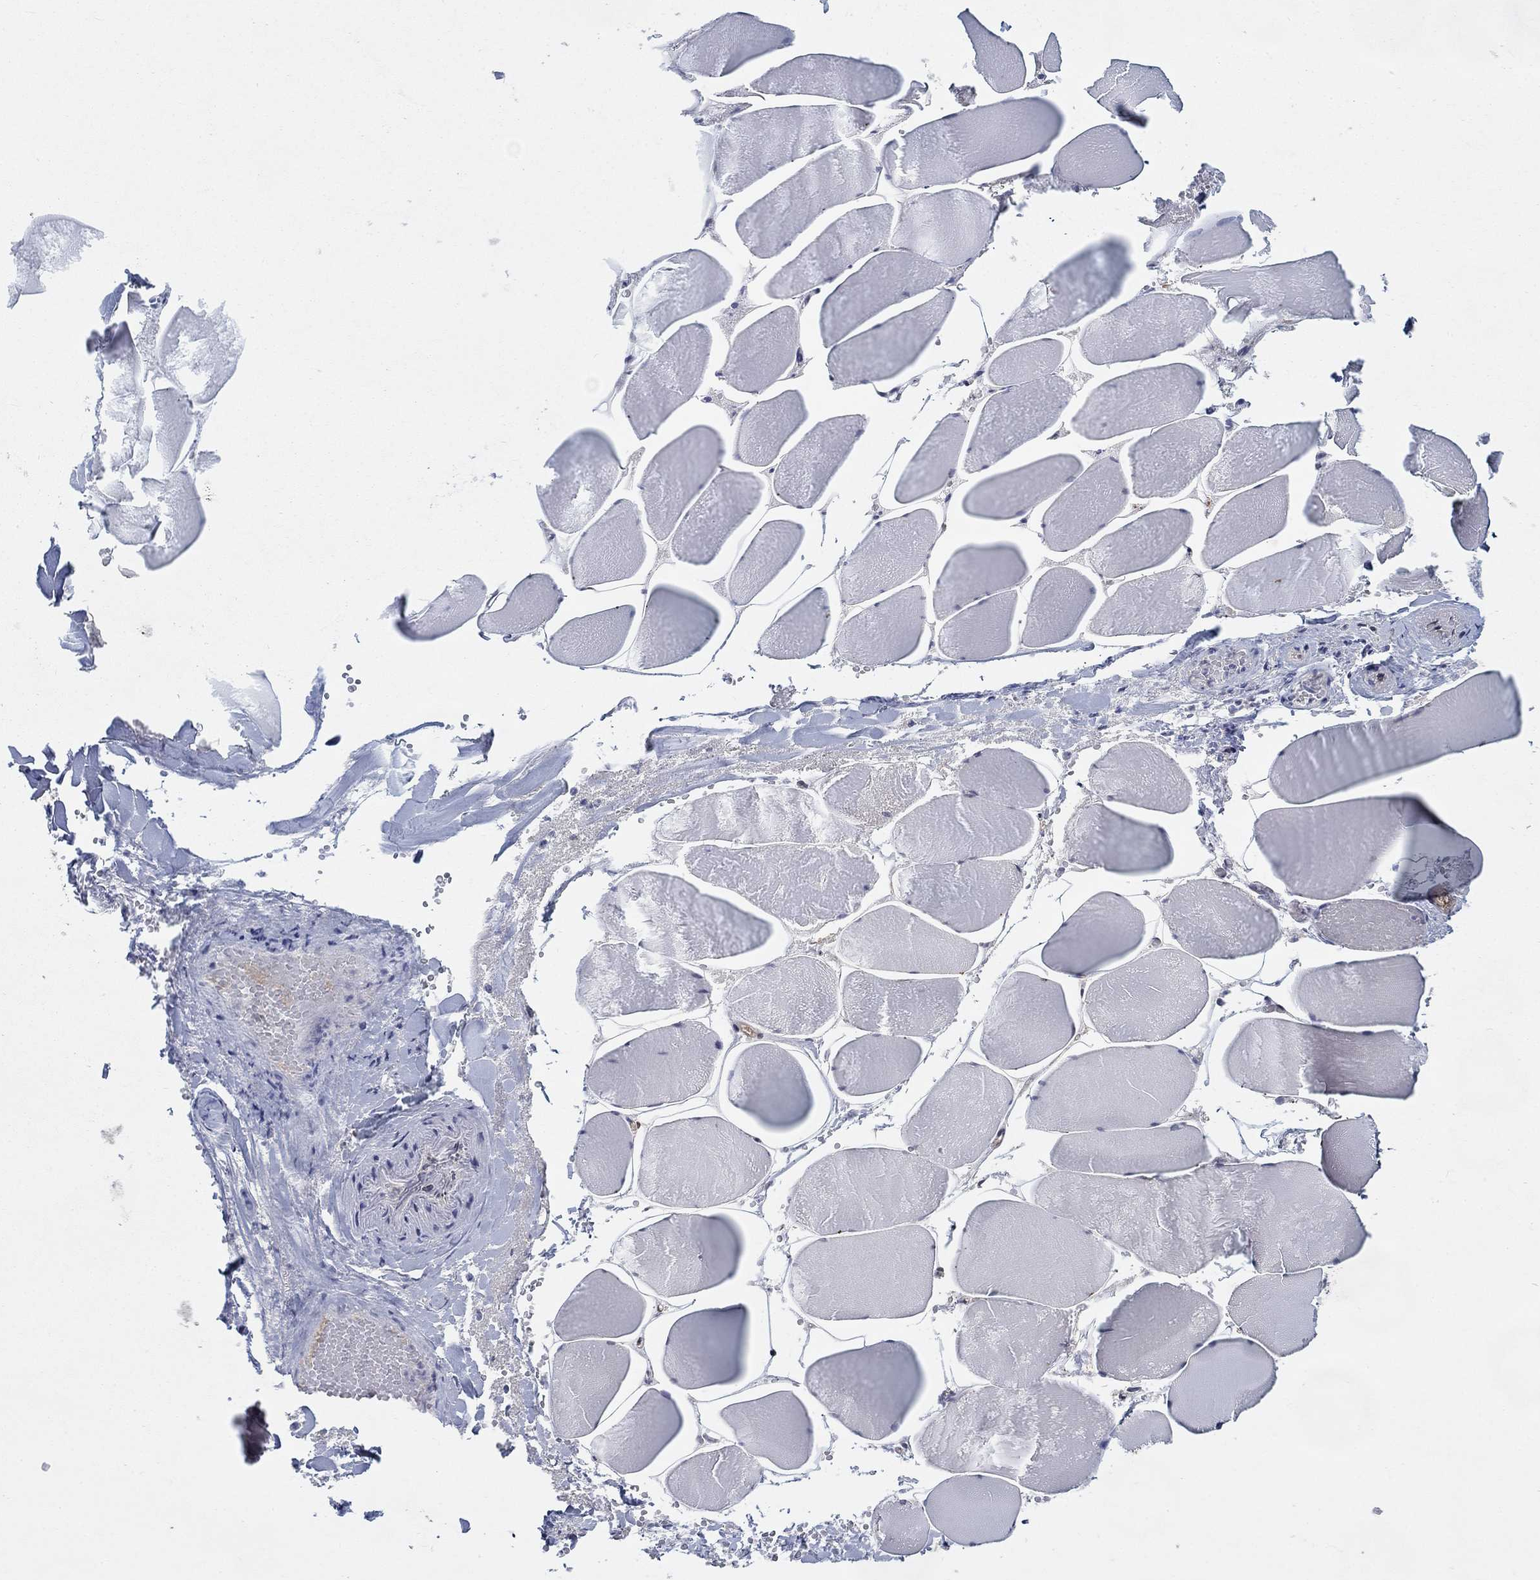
{"staining": {"intensity": "weak", "quantity": "25%-75%", "location": "cytoplasmic/membranous"}, "tissue": "skeletal muscle", "cell_type": "Myocytes", "image_type": "normal", "snomed": [{"axis": "morphology", "description": "Normal tissue, NOS"}, {"axis": "morphology", "description": "Malignant melanoma, Metastatic site"}, {"axis": "topography", "description": "Skeletal muscle"}], "caption": "Protein expression analysis of unremarkable skeletal muscle exhibits weak cytoplasmic/membranous positivity in about 25%-75% of myocytes.", "gene": "SH3RF1", "patient": {"sex": "male", "age": 50}}